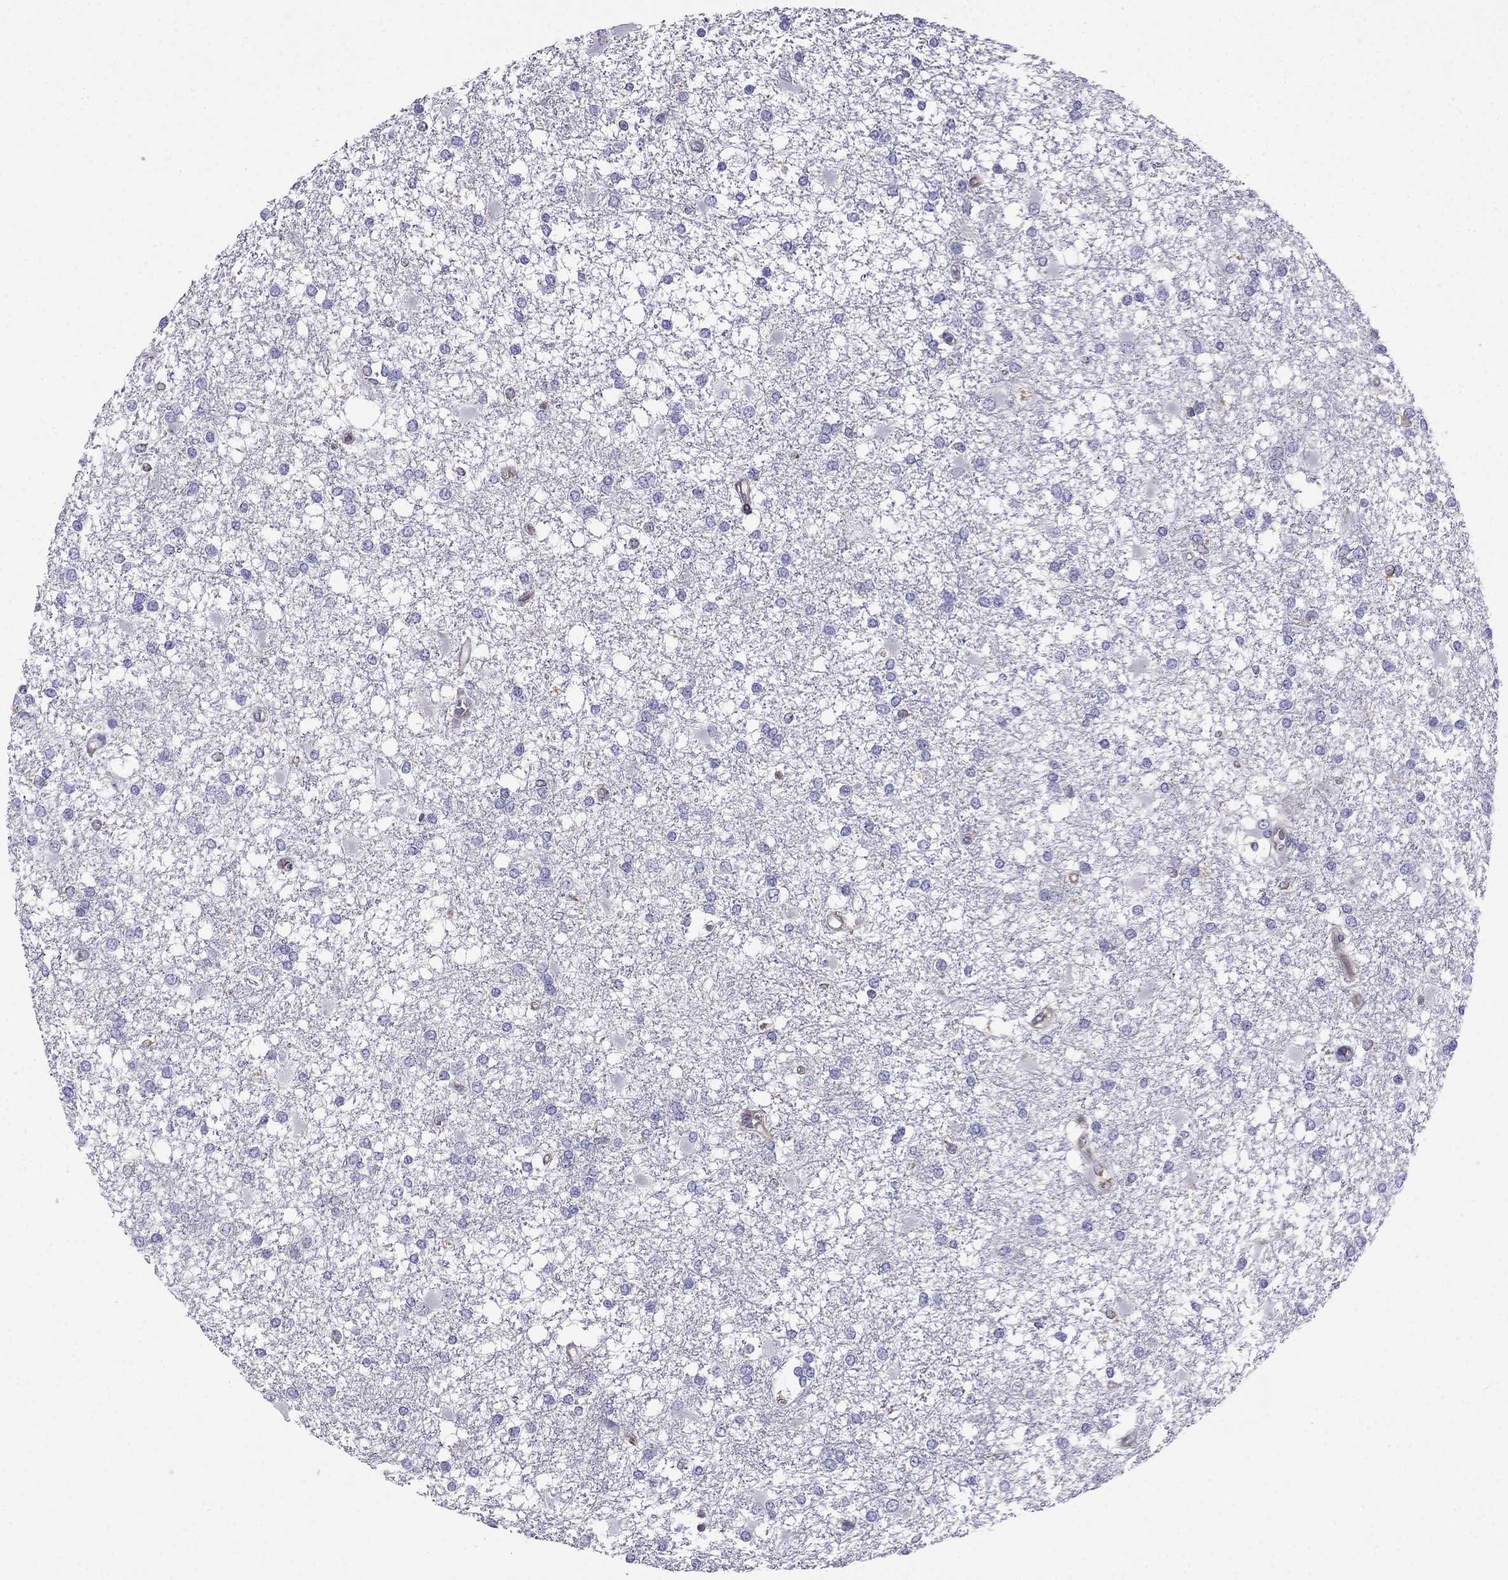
{"staining": {"intensity": "negative", "quantity": "none", "location": "none"}, "tissue": "glioma", "cell_type": "Tumor cells", "image_type": "cancer", "snomed": [{"axis": "morphology", "description": "Glioma, malignant, High grade"}, {"axis": "topography", "description": "Cerebral cortex"}], "caption": "IHC of human malignant glioma (high-grade) displays no positivity in tumor cells.", "gene": "GNAL", "patient": {"sex": "male", "age": 79}}